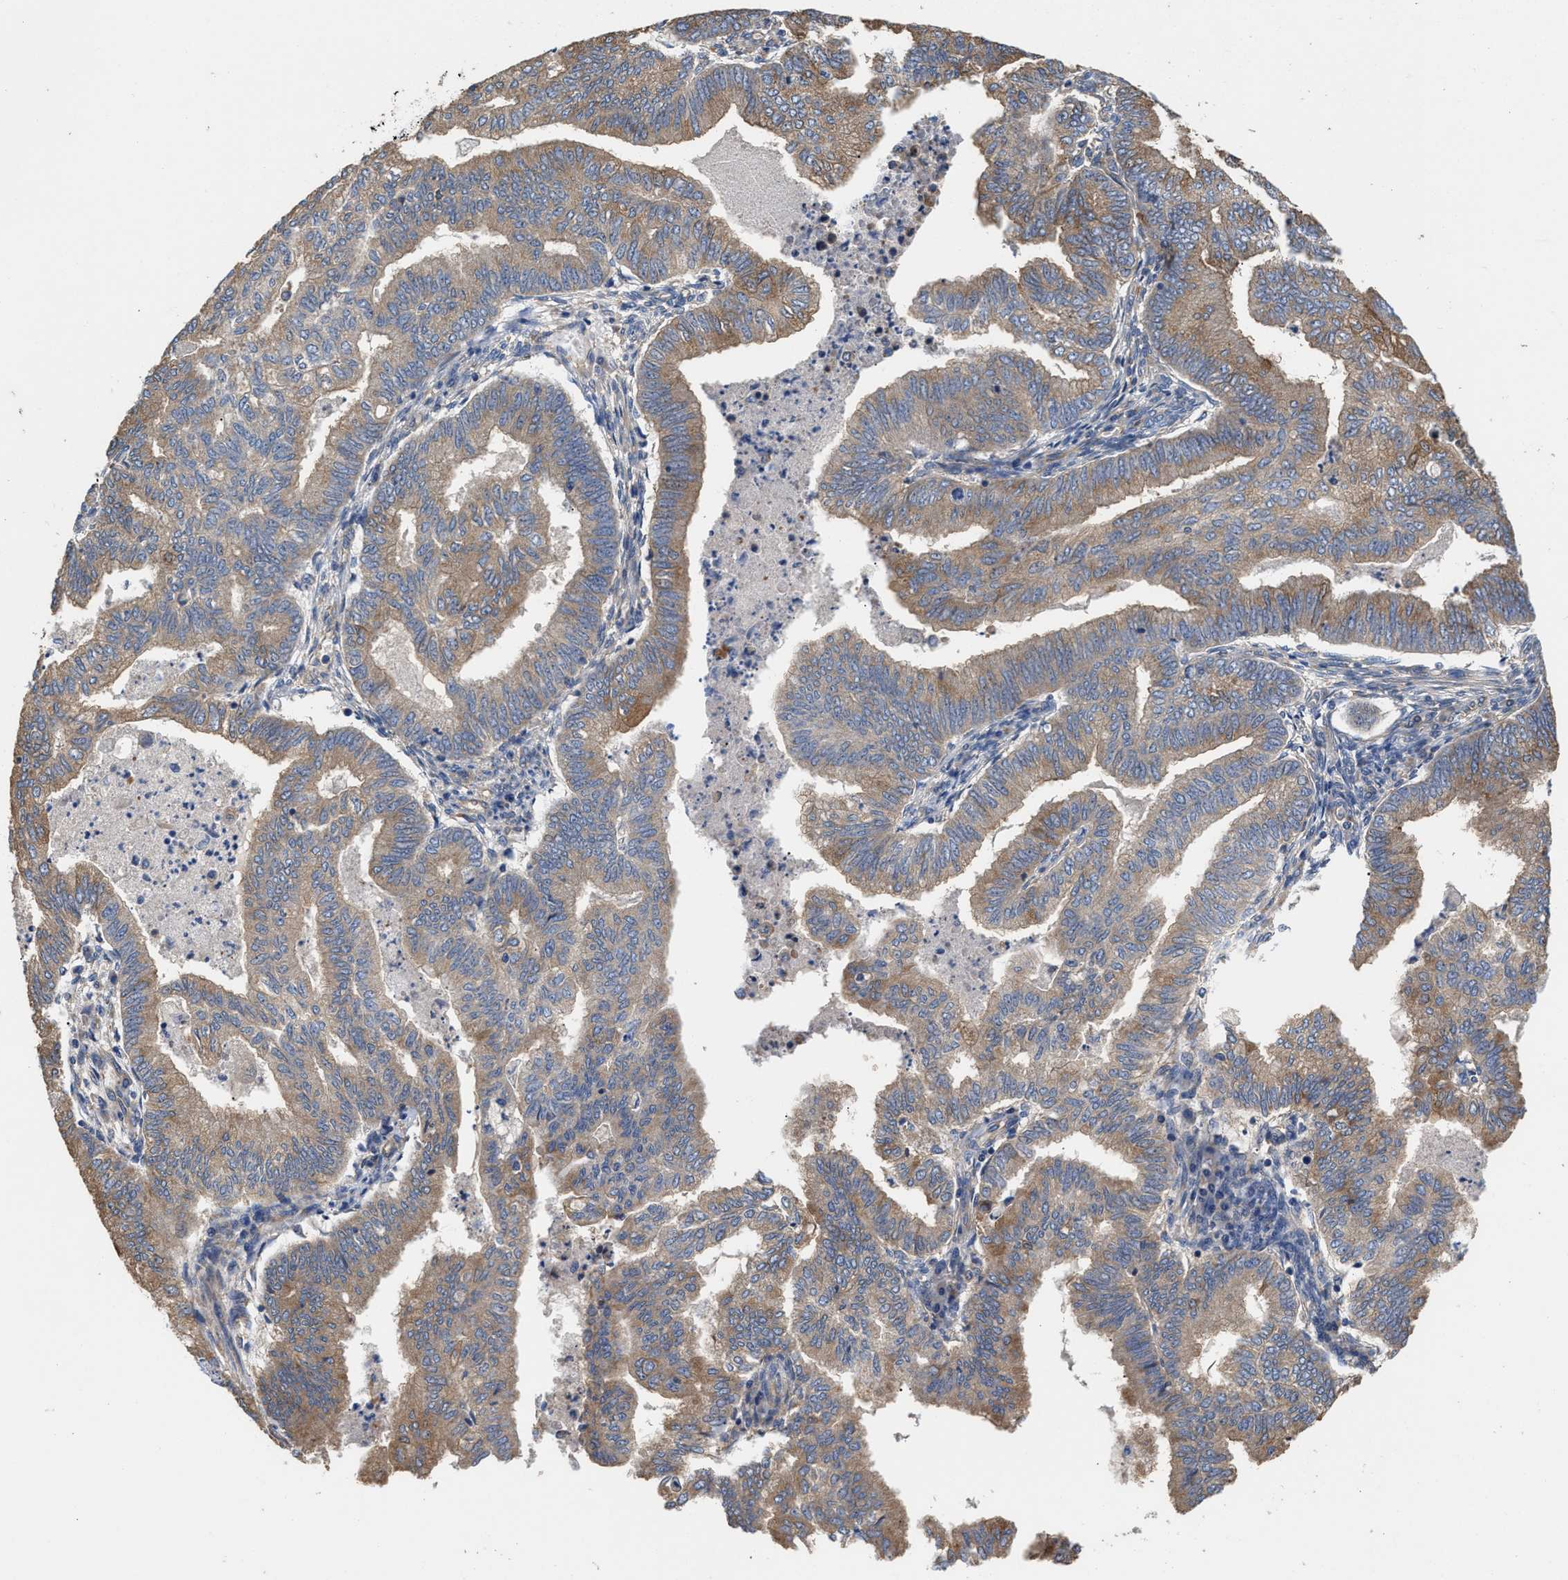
{"staining": {"intensity": "moderate", "quantity": ">75%", "location": "cytoplasmic/membranous"}, "tissue": "endometrial cancer", "cell_type": "Tumor cells", "image_type": "cancer", "snomed": [{"axis": "morphology", "description": "Polyp, NOS"}, {"axis": "morphology", "description": "Adenocarcinoma, NOS"}, {"axis": "morphology", "description": "Adenoma, NOS"}, {"axis": "topography", "description": "Endometrium"}], "caption": "Human endometrial cancer stained for a protein (brown) exhibits moderate cytoplasmic/membranous positive positivity in about >75% of tumor cells.", "gene": "KLB", "patient": {"sex": "female", "age": 79}}